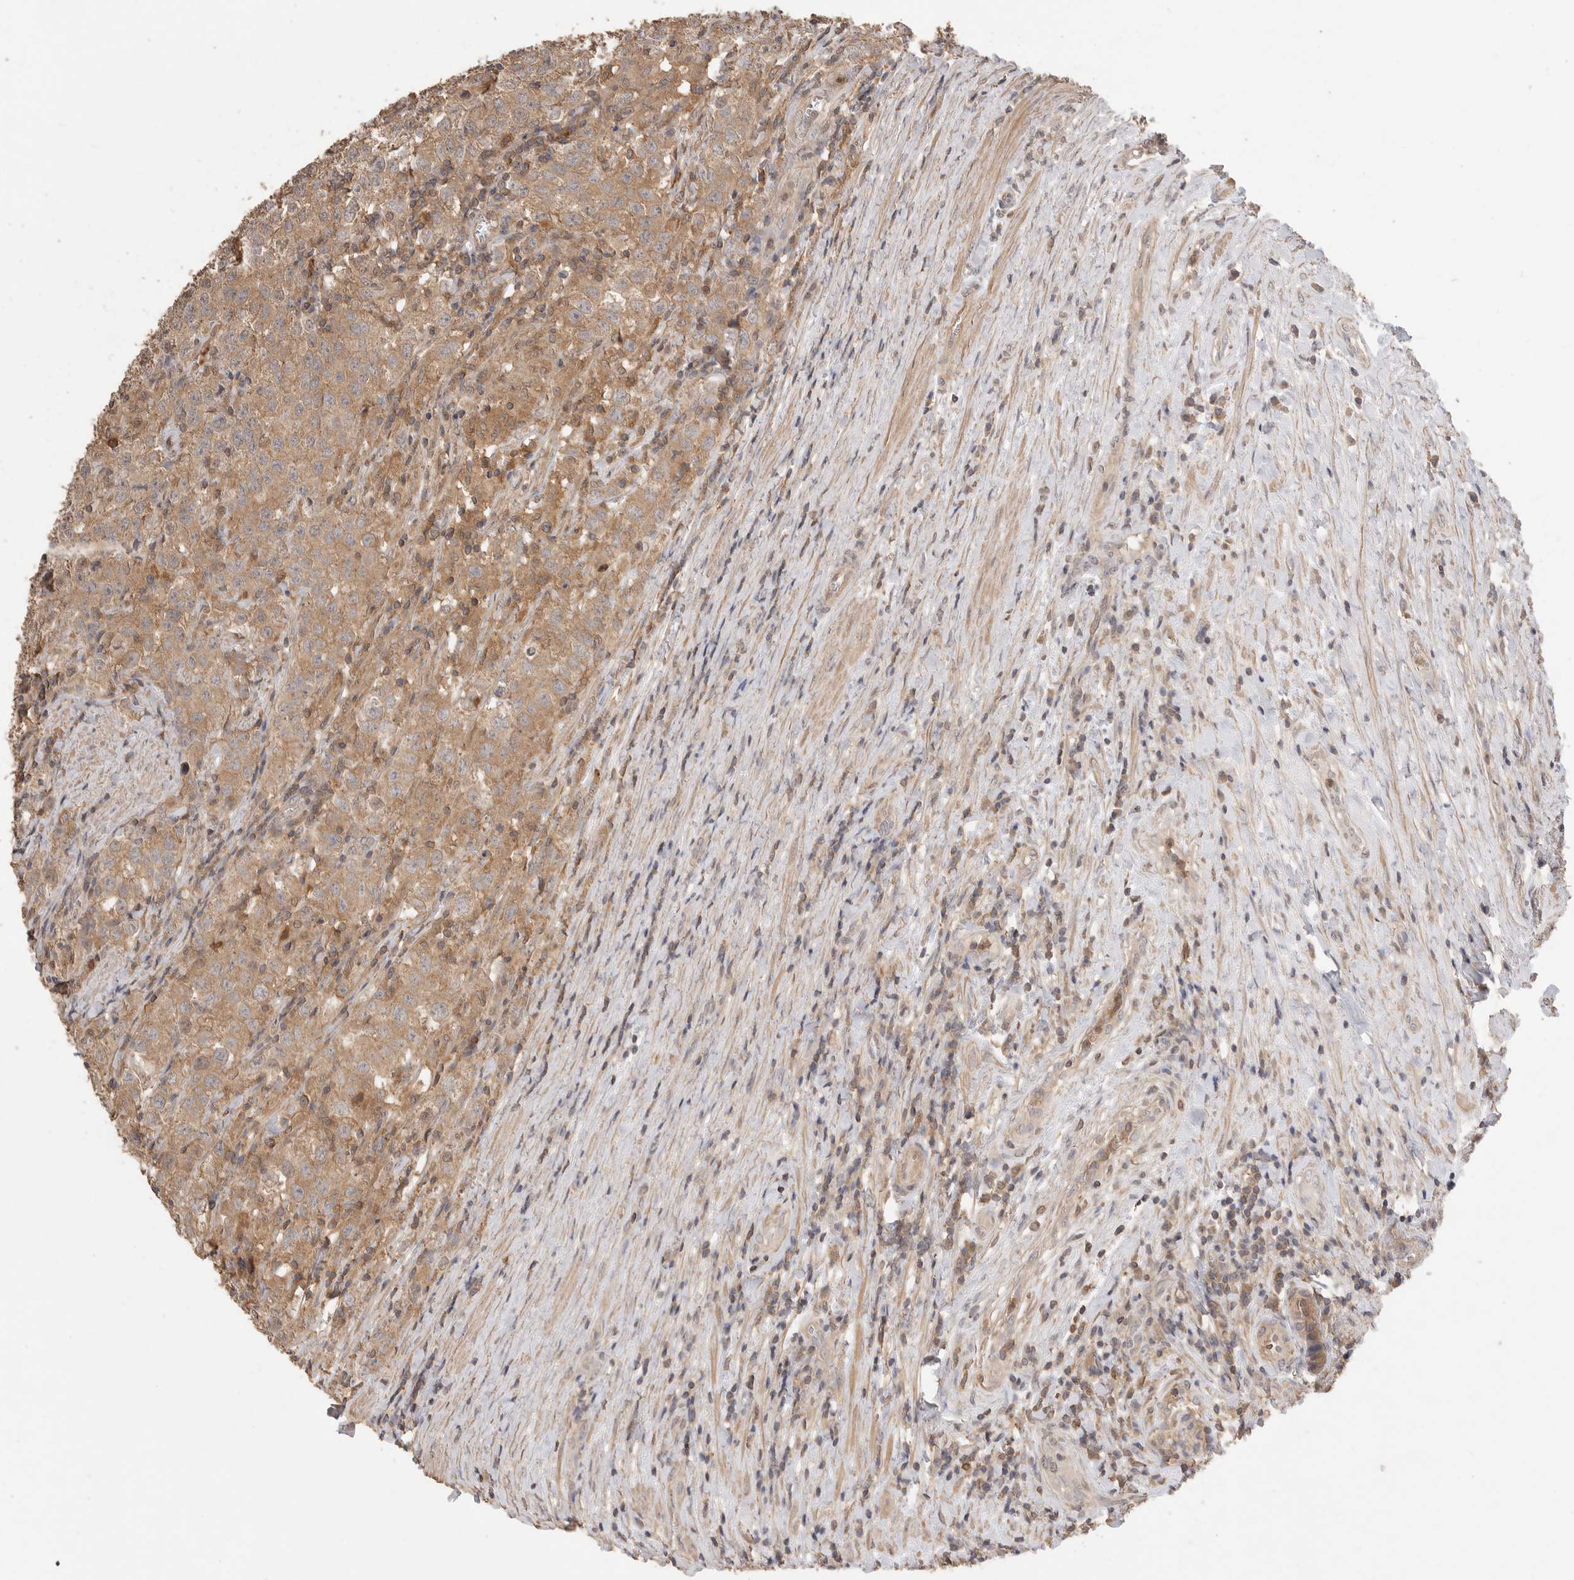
{"staining": {"intensity": "moderate", "quantity": ">75%", "location": "cytoplasmic/membranous"}, "tissue": "testis cancer", "cell_type": "Tumor cells", "image_type": "cancer", "snomed": [{"axis": "morphology", "description": "Seminoma, NOS"}, {"axis": "morphology", "description": "Carcinoma, Embryonal, NOS"}, {"axis": "topography", "description": "Testis"}], "caption": "The histopathology image shows a brown stain indicating the presence of a protein in the cytoplasmic/membranous of tumor cells in embryonal carcinoma (testis).", "gene": "MAP2K1", "patient": {"sex": "male", "age": 43}}